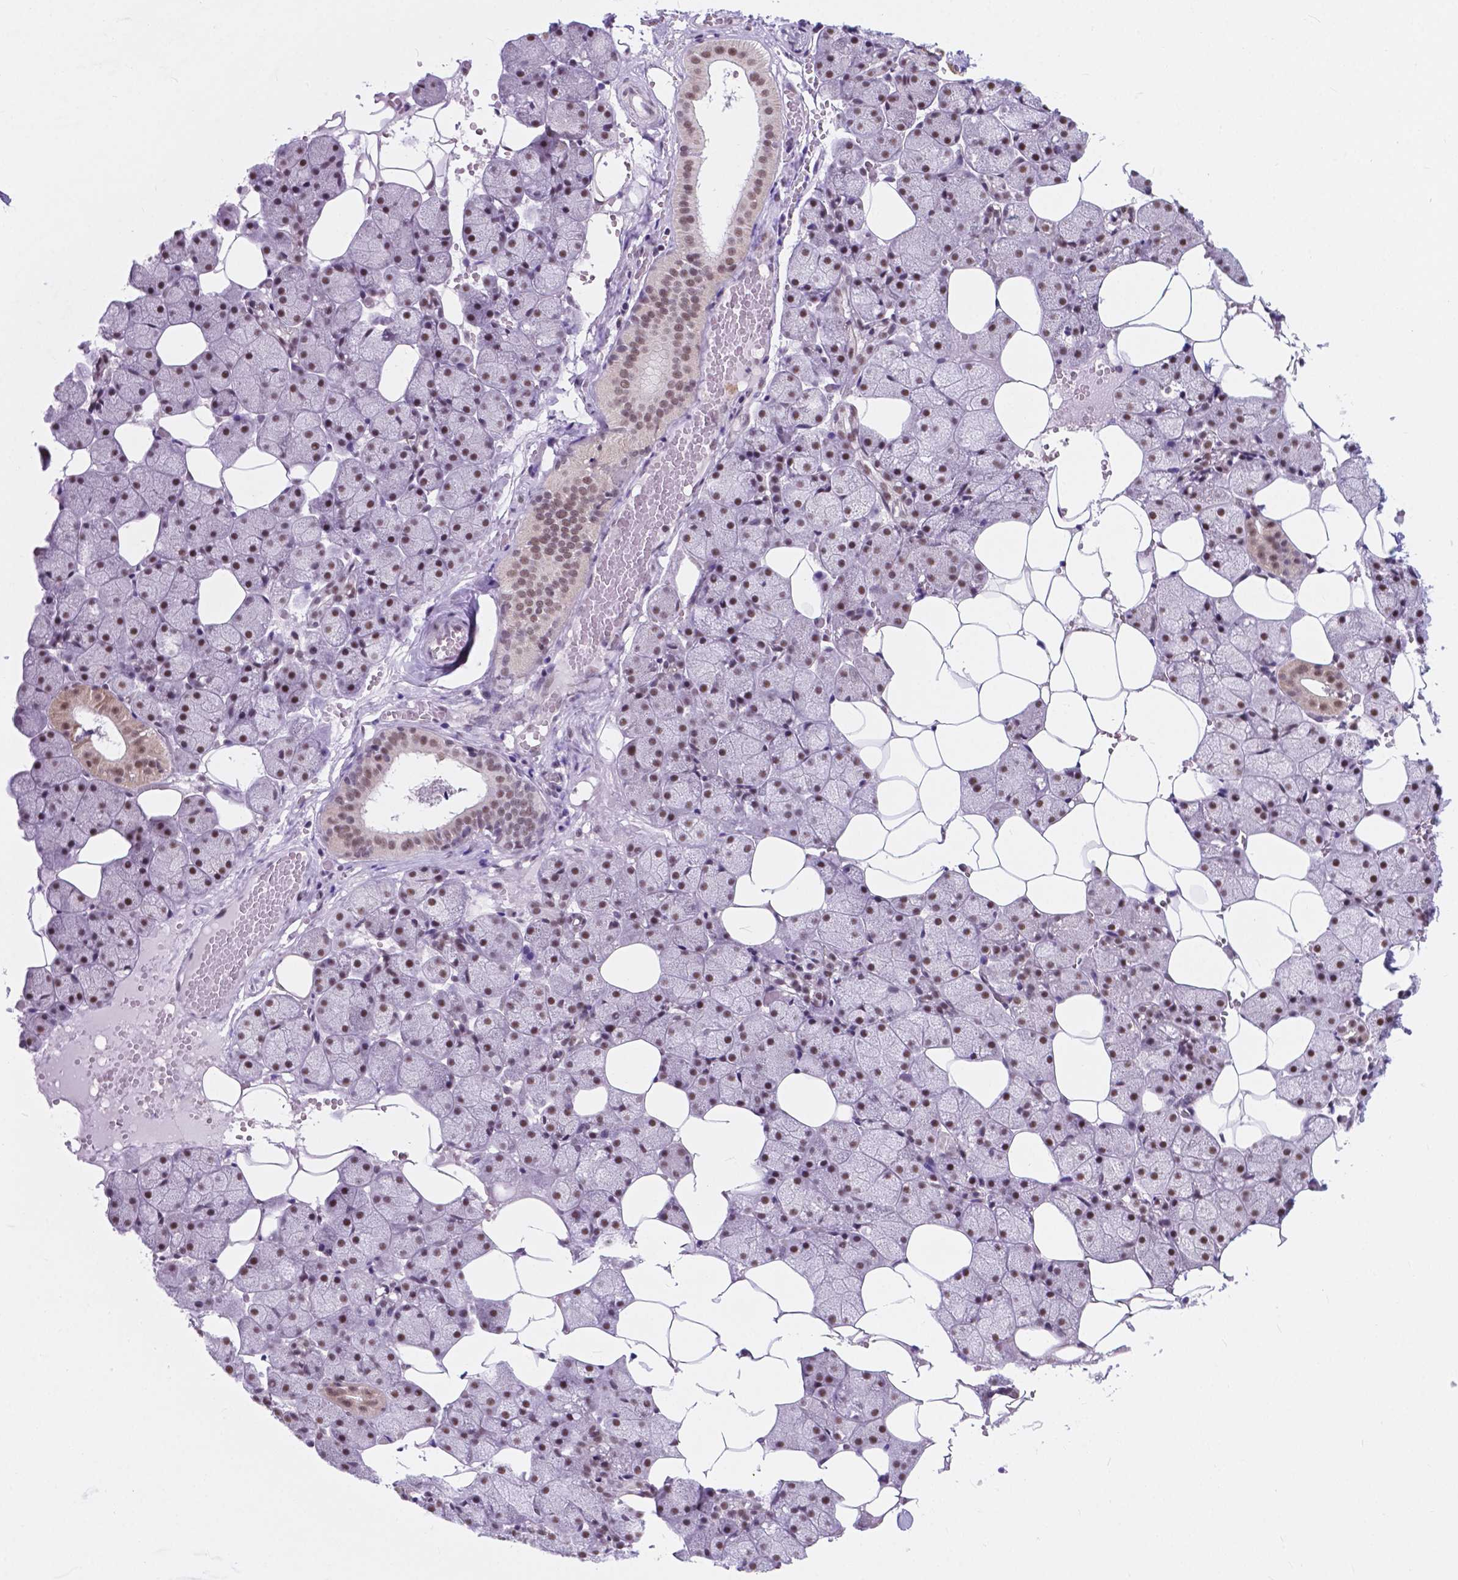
{"staining": {"intensity": "weak", "quantity": "25%-75%", "location": "nuclear"}, "tissue": "salivary gland", "cell_type": "Glandular cells", "image_type": "normal", "snomed": [{"axis": "morphology", "description": "Normal tissue, NOS"}, {"axis": "topography", "description": "Salivary gland"}], "caption": "Weak nuclear protein expression is appreciated in approximately 25%-75% of glandular cells in salivary gland.", "gene": "BCAS2", "patient": {"sex": "male", "age": 38}}